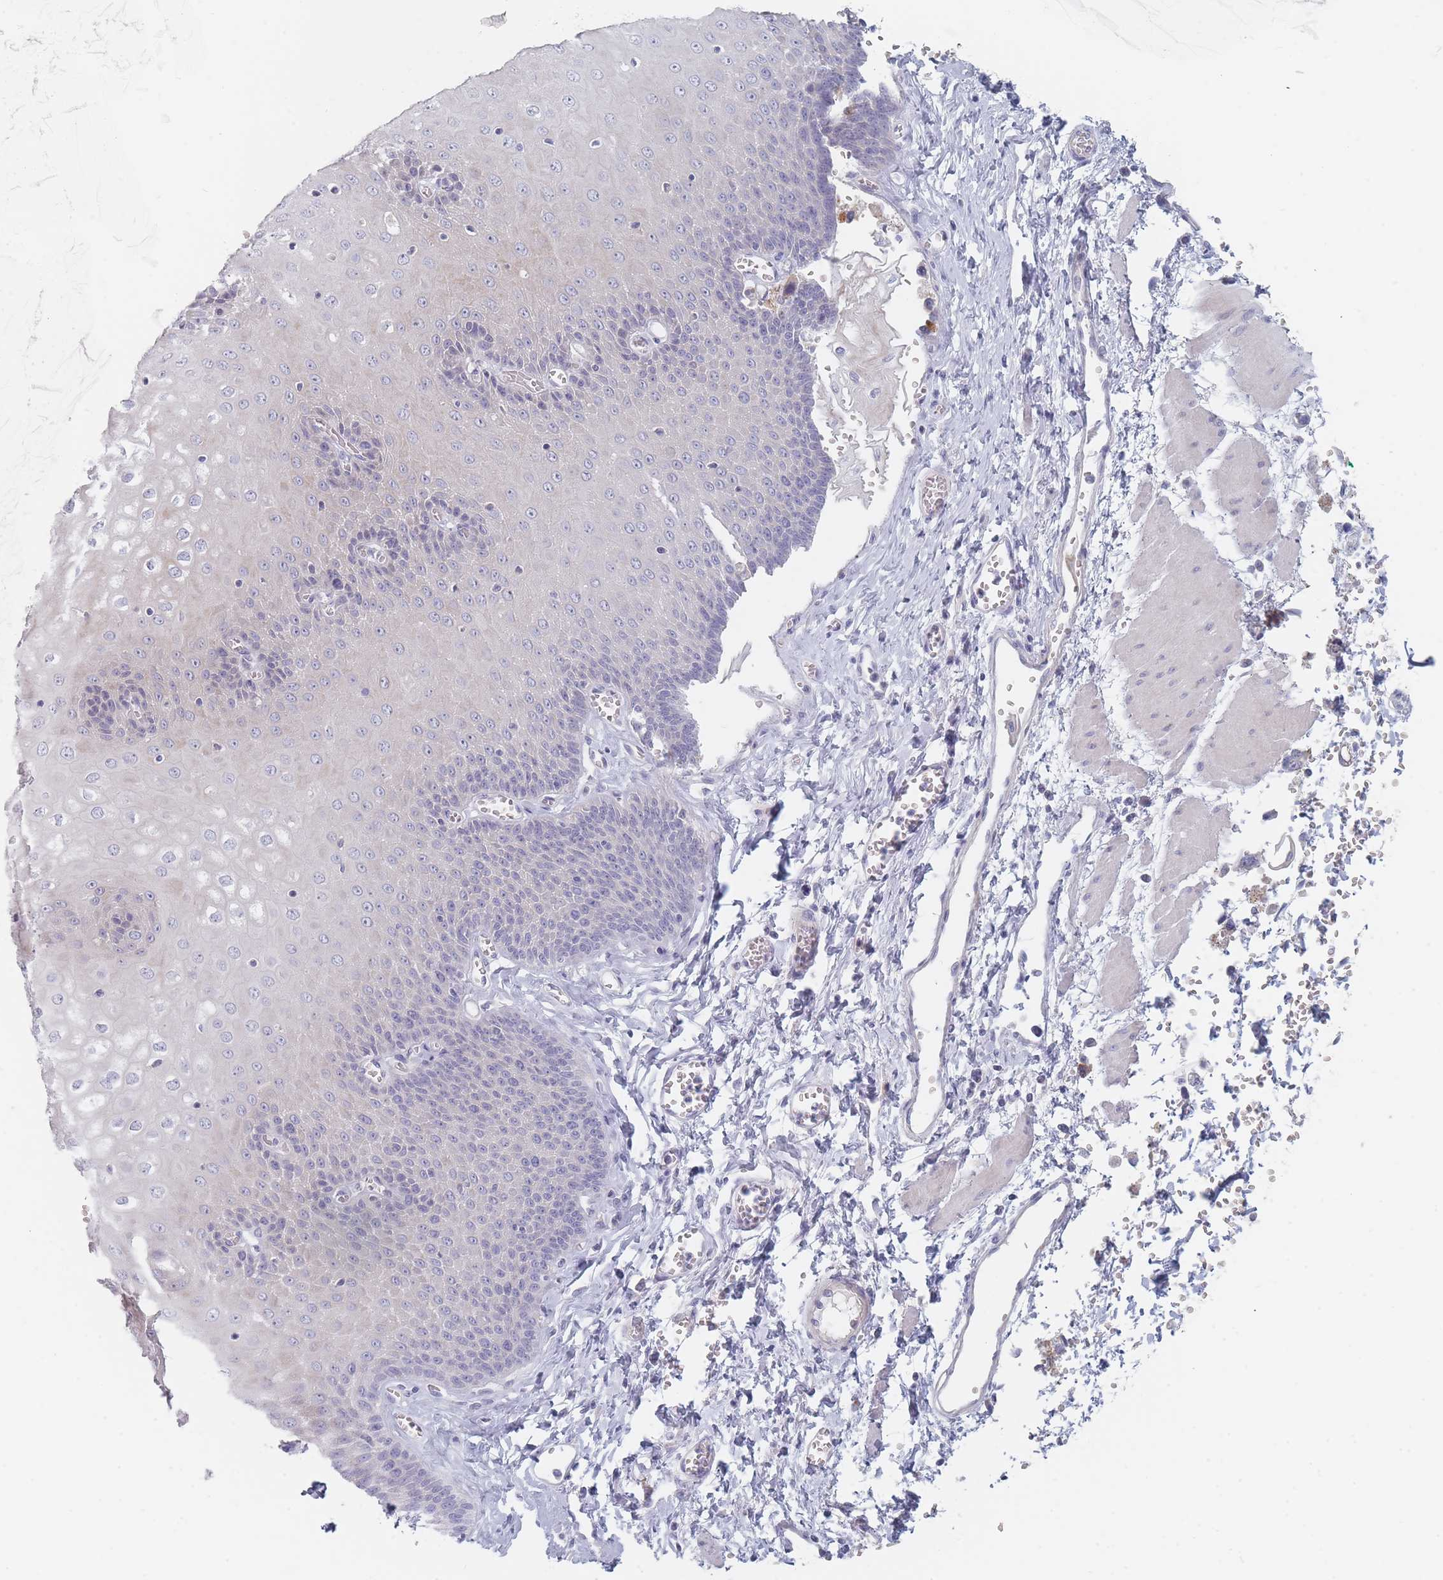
{"staining": {"intensity": "negative", "quantity": "none", "location": "none"}, "tissue": "esophagus", "cell_type": "Squamous epithelial cells", "image_type": "normal", "snomed": [{"axis": "morphology", "description": "Normal tissue, NOS"}, {"axis": "topography", "description": "Esophagus"}], "caption": "The image shows no significant staining in squamous epithelial cells of esophagus. (DAB (3,3'-diaminobenzidine) immunohistochemistry, high magnification).", "gene": "SPATS1", "patient": {"sex": "male", "age": 60}}